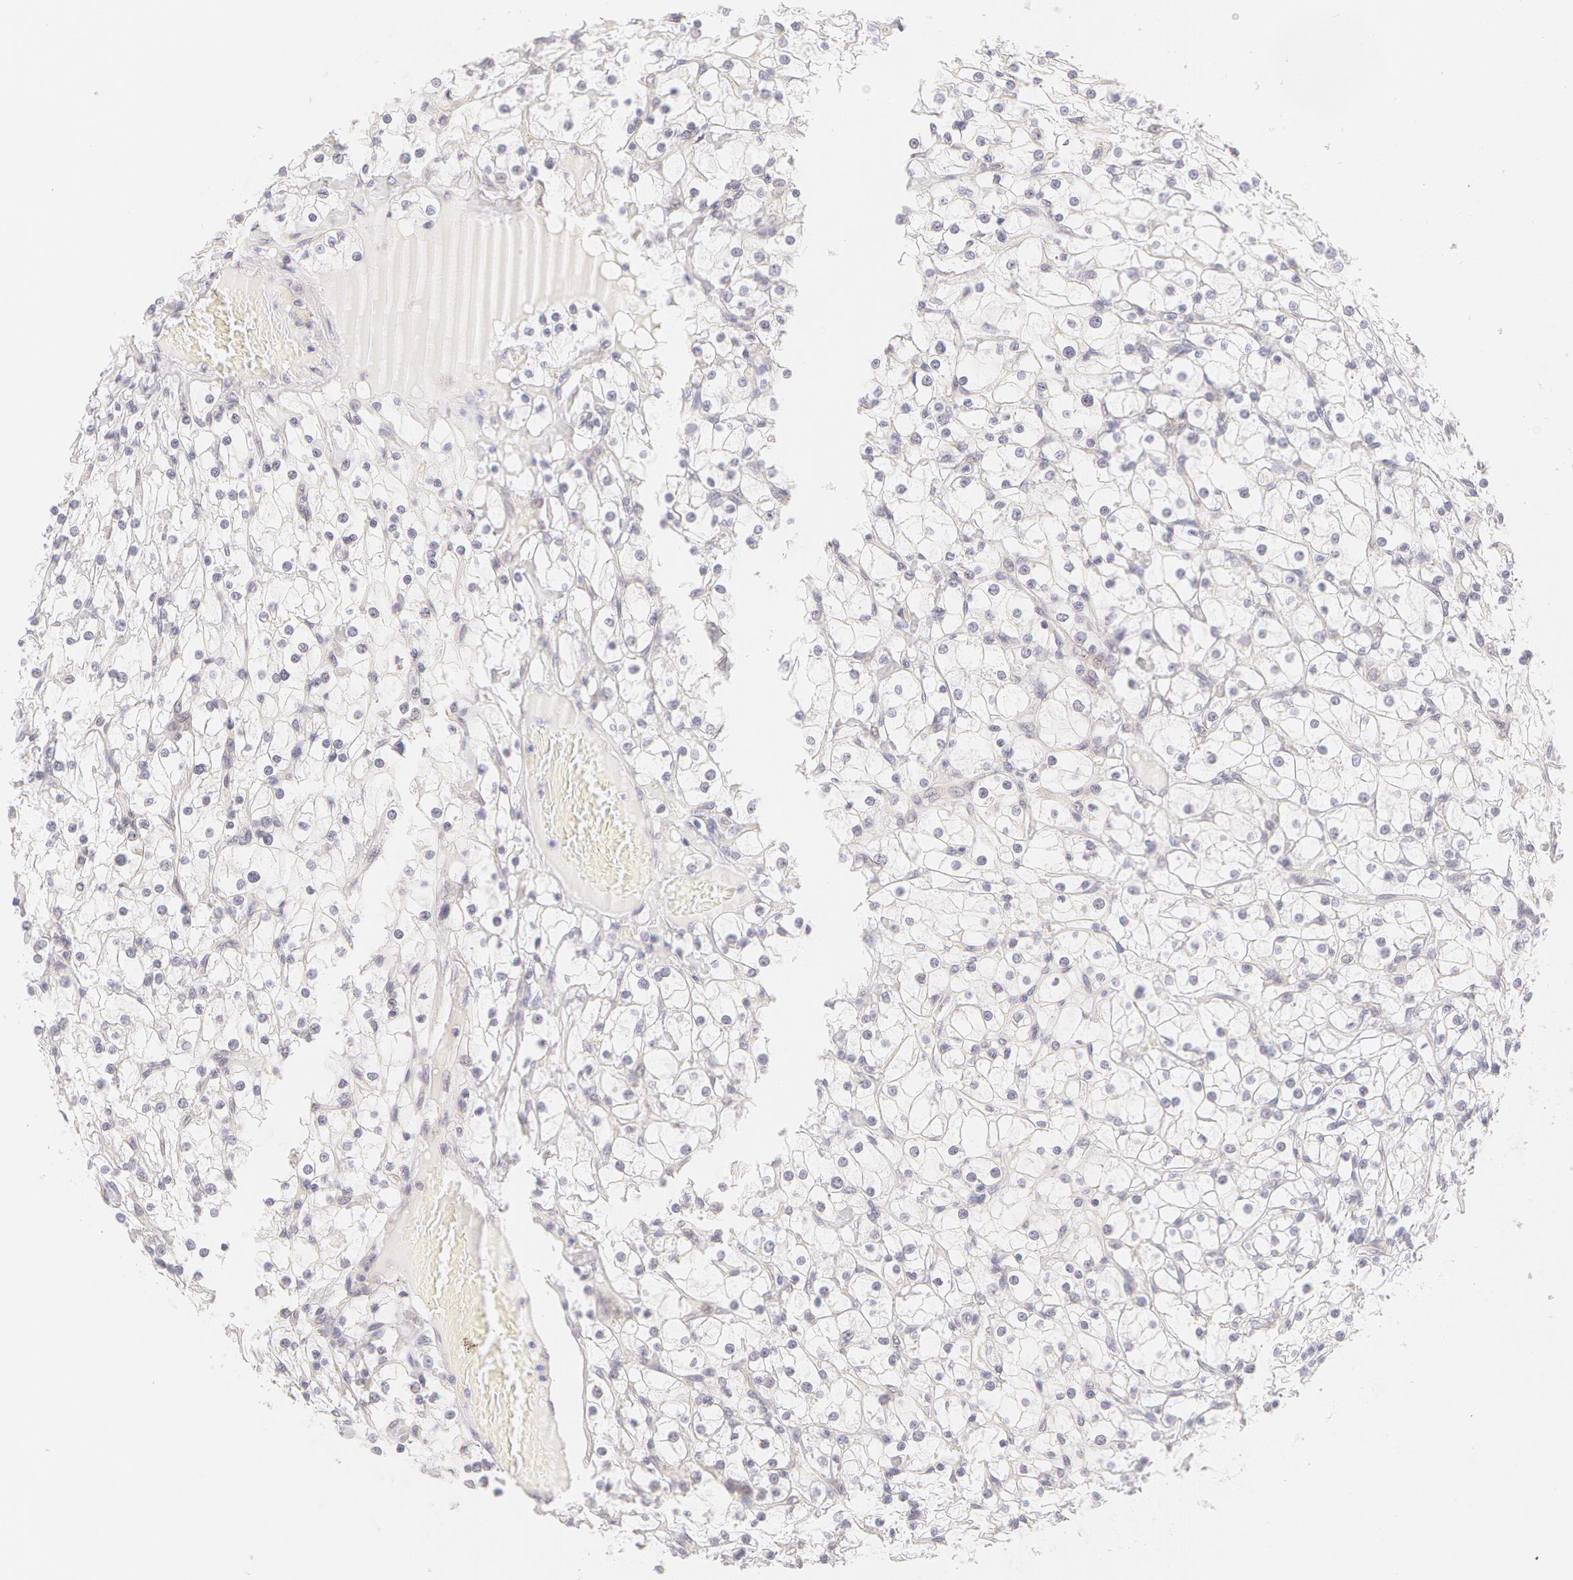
{"staining": {"intensity": "negative", "quantity": "none", "location": "none"}, "tissue": "renal cancer", "cell_type": "Tumor cells", "image_type": "cancer", "snomed": [{"axis": "morphology", "description": "Adenocarcinoma, NOS"}, {"axis": "topography", "description": "Kidney"}], "caption": "High magnification brightfield microscopy of renal adenocarcinoma stained with DAB (3,3'-diaminobenzidine) (brown) and counterstained with hematoxylin (blue): tumor cells show no significant positivity.", "gene": "ZNF597", "patient": {"sex": "female", "age": 73}}